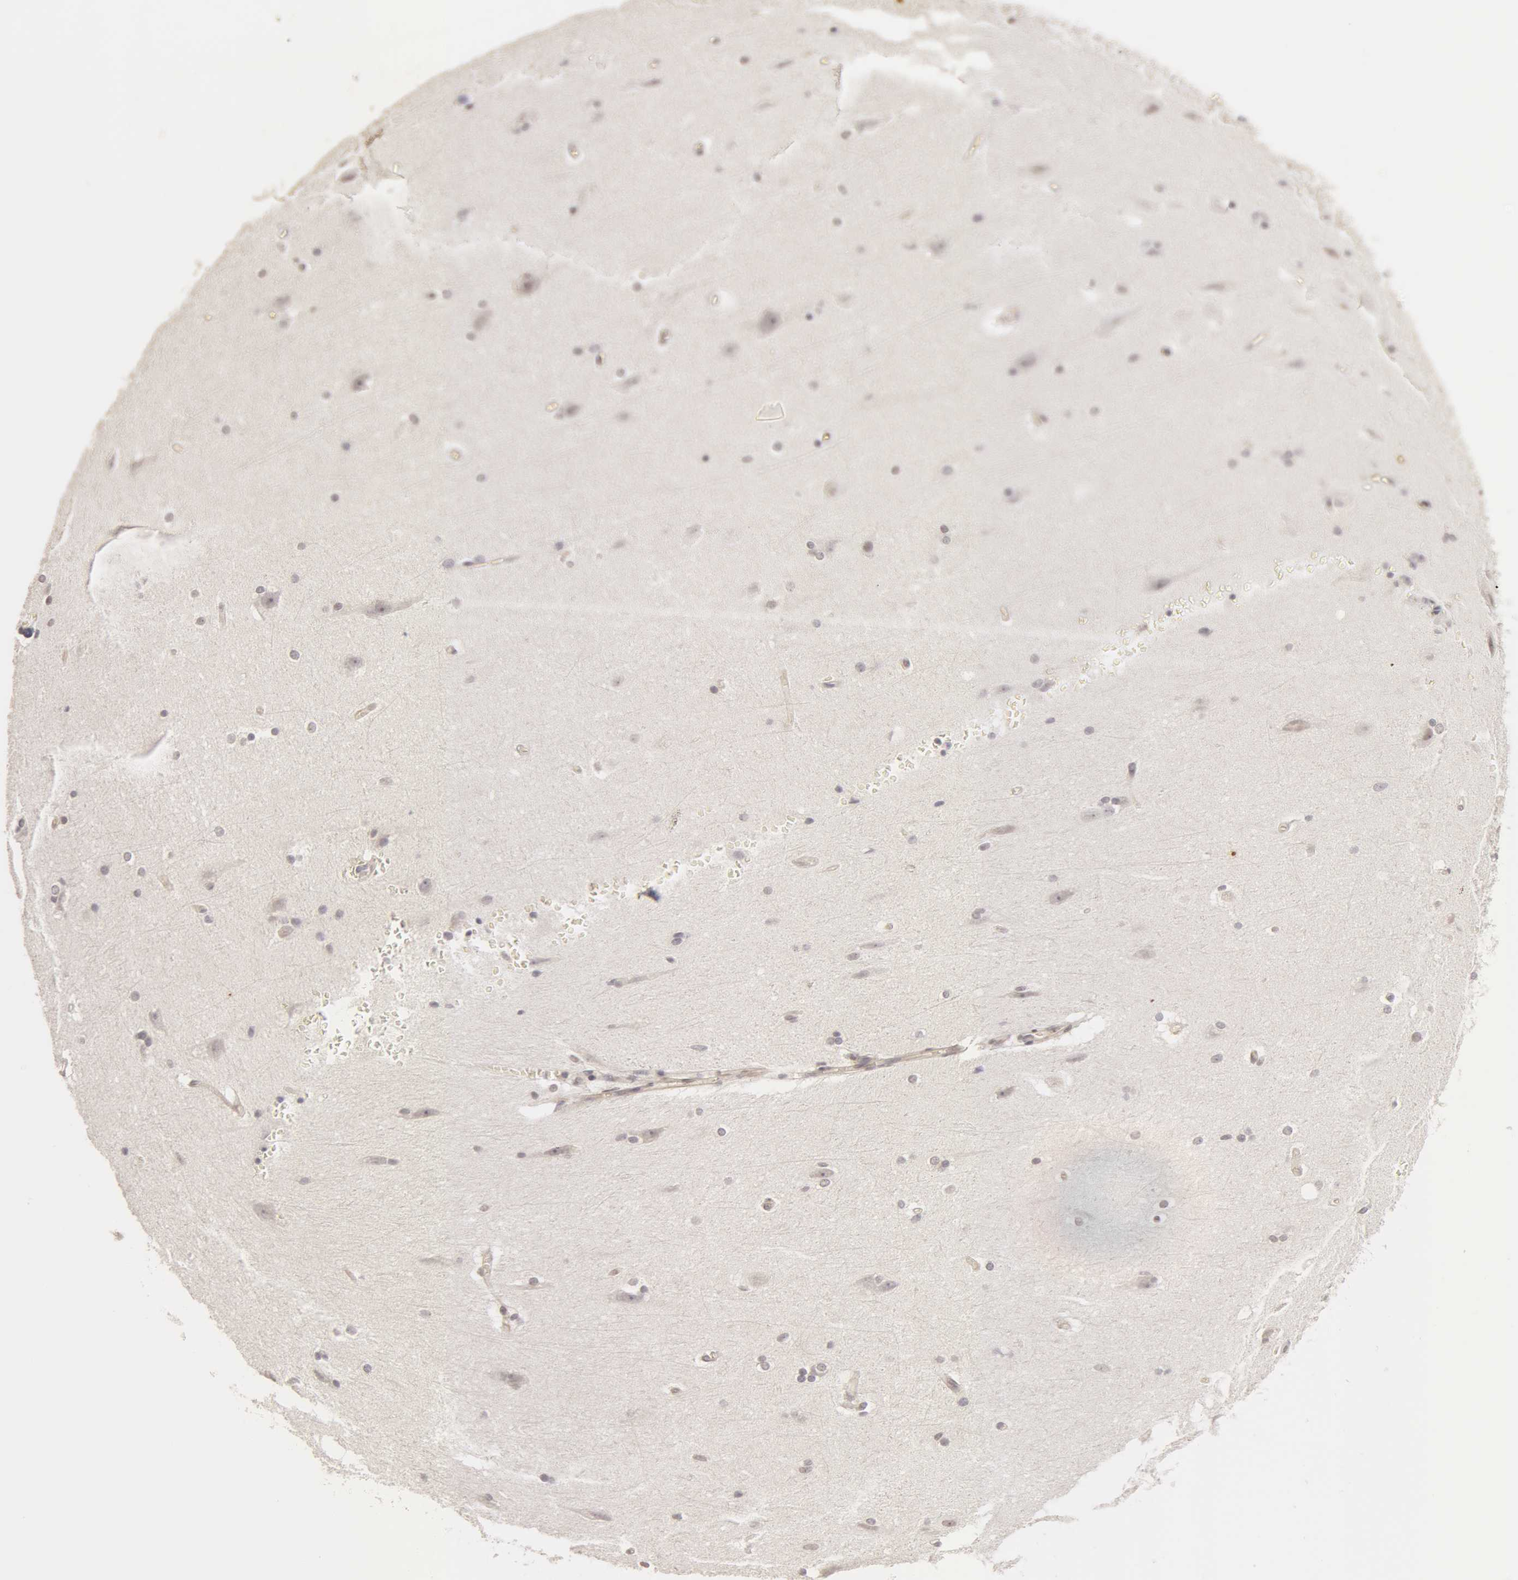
{"staining": {"intensity": "weak", "quantity": "25%-75%", "location": "cytoplasmic/membranous"}, "tissue": "cerebral cortex", "cell_type": "Endothelial cells", "image_type": "normal", "snomed": [{"axis": "morphology", "description": "Normal tissue, NOS"}, {"axis": "topography", "description": "Cerebral cortex"}, {"axis": "topography", "description": "Hippocampus"}], "caption": "Human cerebral cortex stained with a brown dye exhibits weak cytoplasmic/membranous positive expression in about 25%-75% of endothelial cells.", "gene": "ADAM10", "patient": {"sex": "female", "age": 19}}